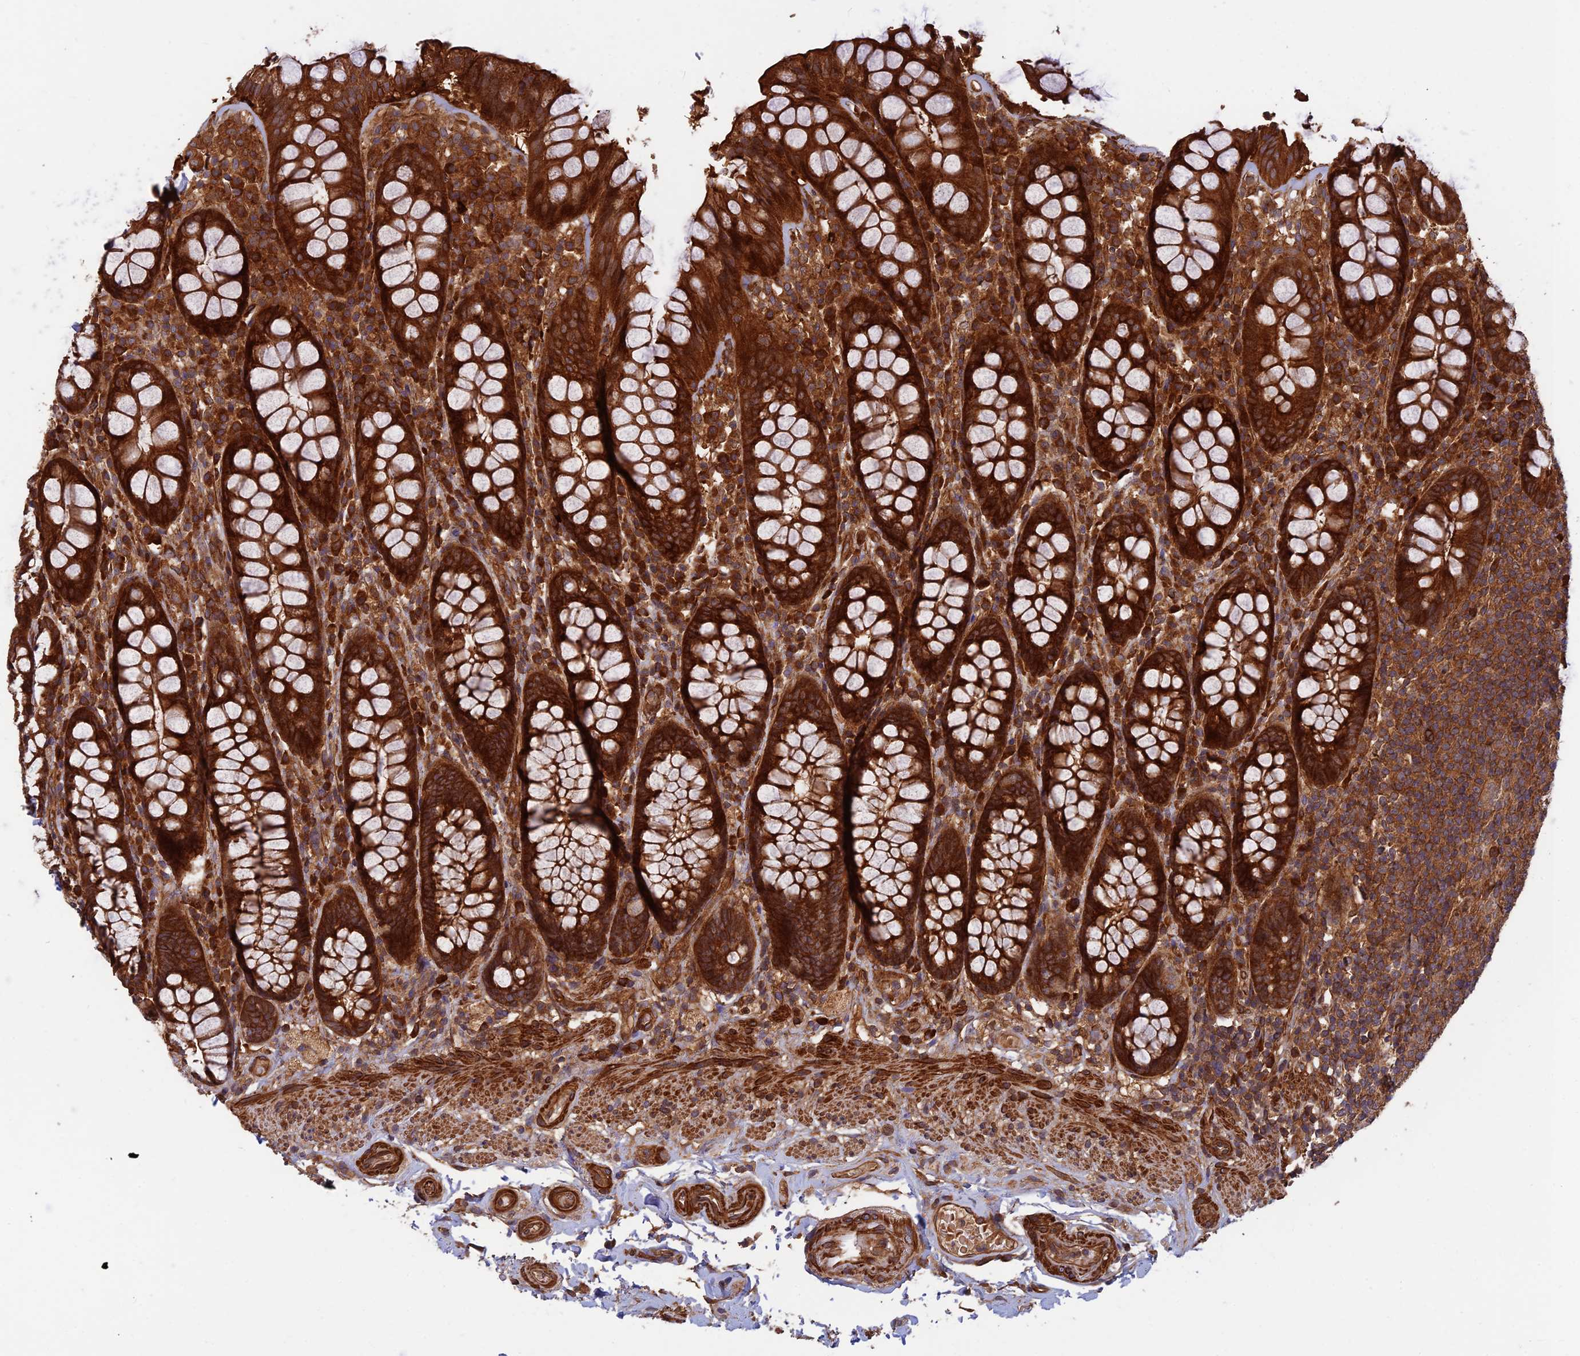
{"staining": {"intensity": "strong", "quantity": ">75%", "location": "cytoplasmic/membranous"}, "tissue": "rectum", "cell_type": "Glandular cells", "image_type": "normal", "snomed": [{"axis": "morphology", "description": "Normal tissue, NOS"}, {"axis": "topography", "description": "Rectum"}], "caption": "Rectum stained with immunohistochemistry (IHC) displays strong cytoplasmic/membranous expression in approximately >75% of glandular cells. The protein is stained brown, and the nuclei are stained in blue (DAB (3,3'-diaminobenzidine) IHC with brightfield microscopy, high magnification).", "gene": "RELCH", "patient": {"sex": "male", "age": 83}}